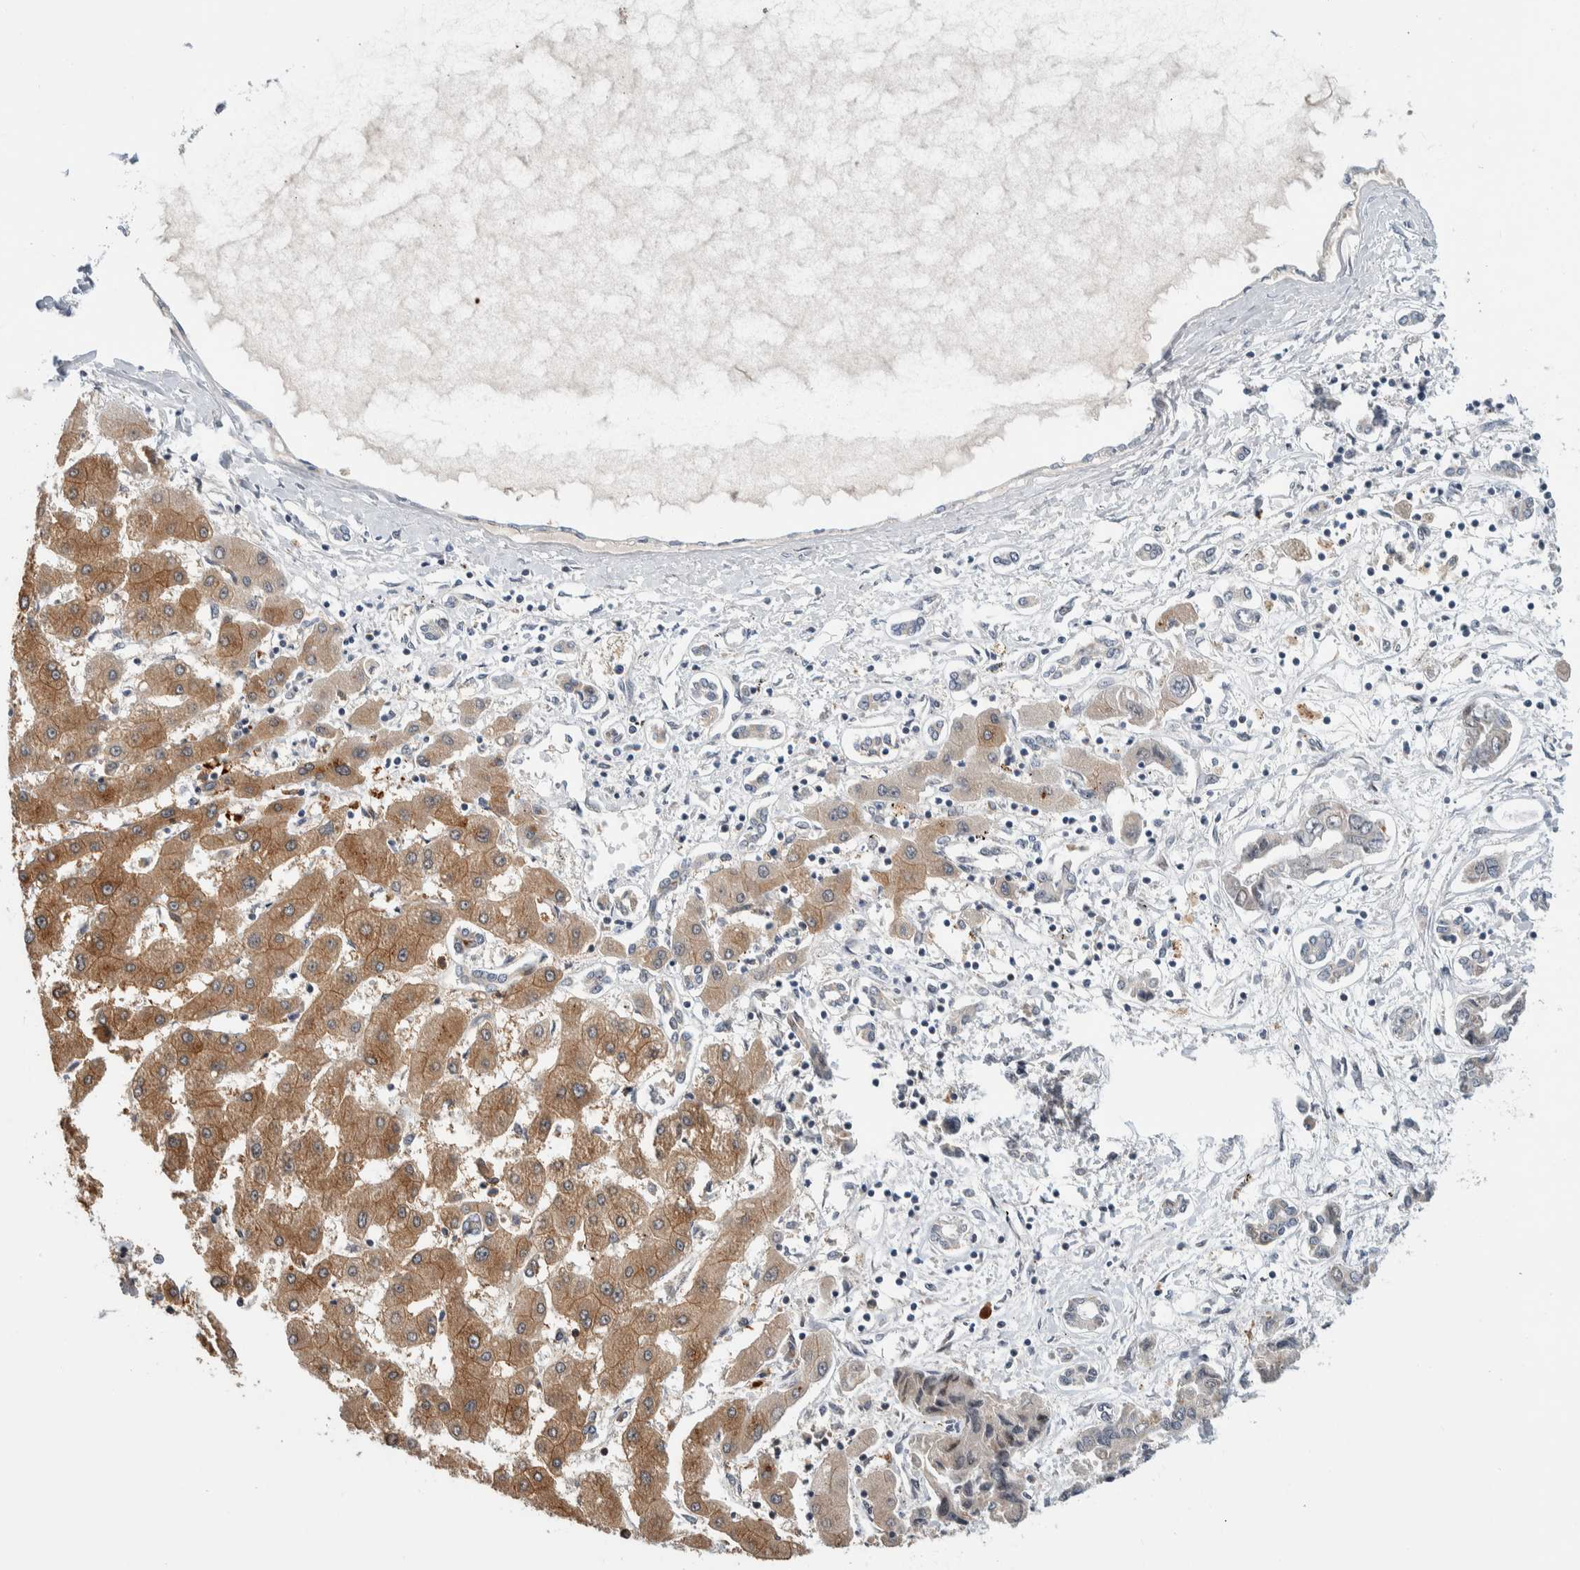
{"staining": {"intensity": "moderate", "quantity": ">75%", "location": "cytoplasmic/membranous"}, "tissue": "liver cancer", "cell_type": "Tumor cells", "image_type": "cancer", "snomed": [{"axis": "morphology", "description": "Cholangiocarcinoma"}, {"axis": "topography", "description": "Liver"}], "caption": "This is a micrograph of immunohistochemistry (IHC) staining of cholangiocarcinoma (liver), which shows moderate expression in the cytoplasmic/membranous of tumor cells.", "gene": "SHPK", "patient": {"sex": "male", "age": 59}}